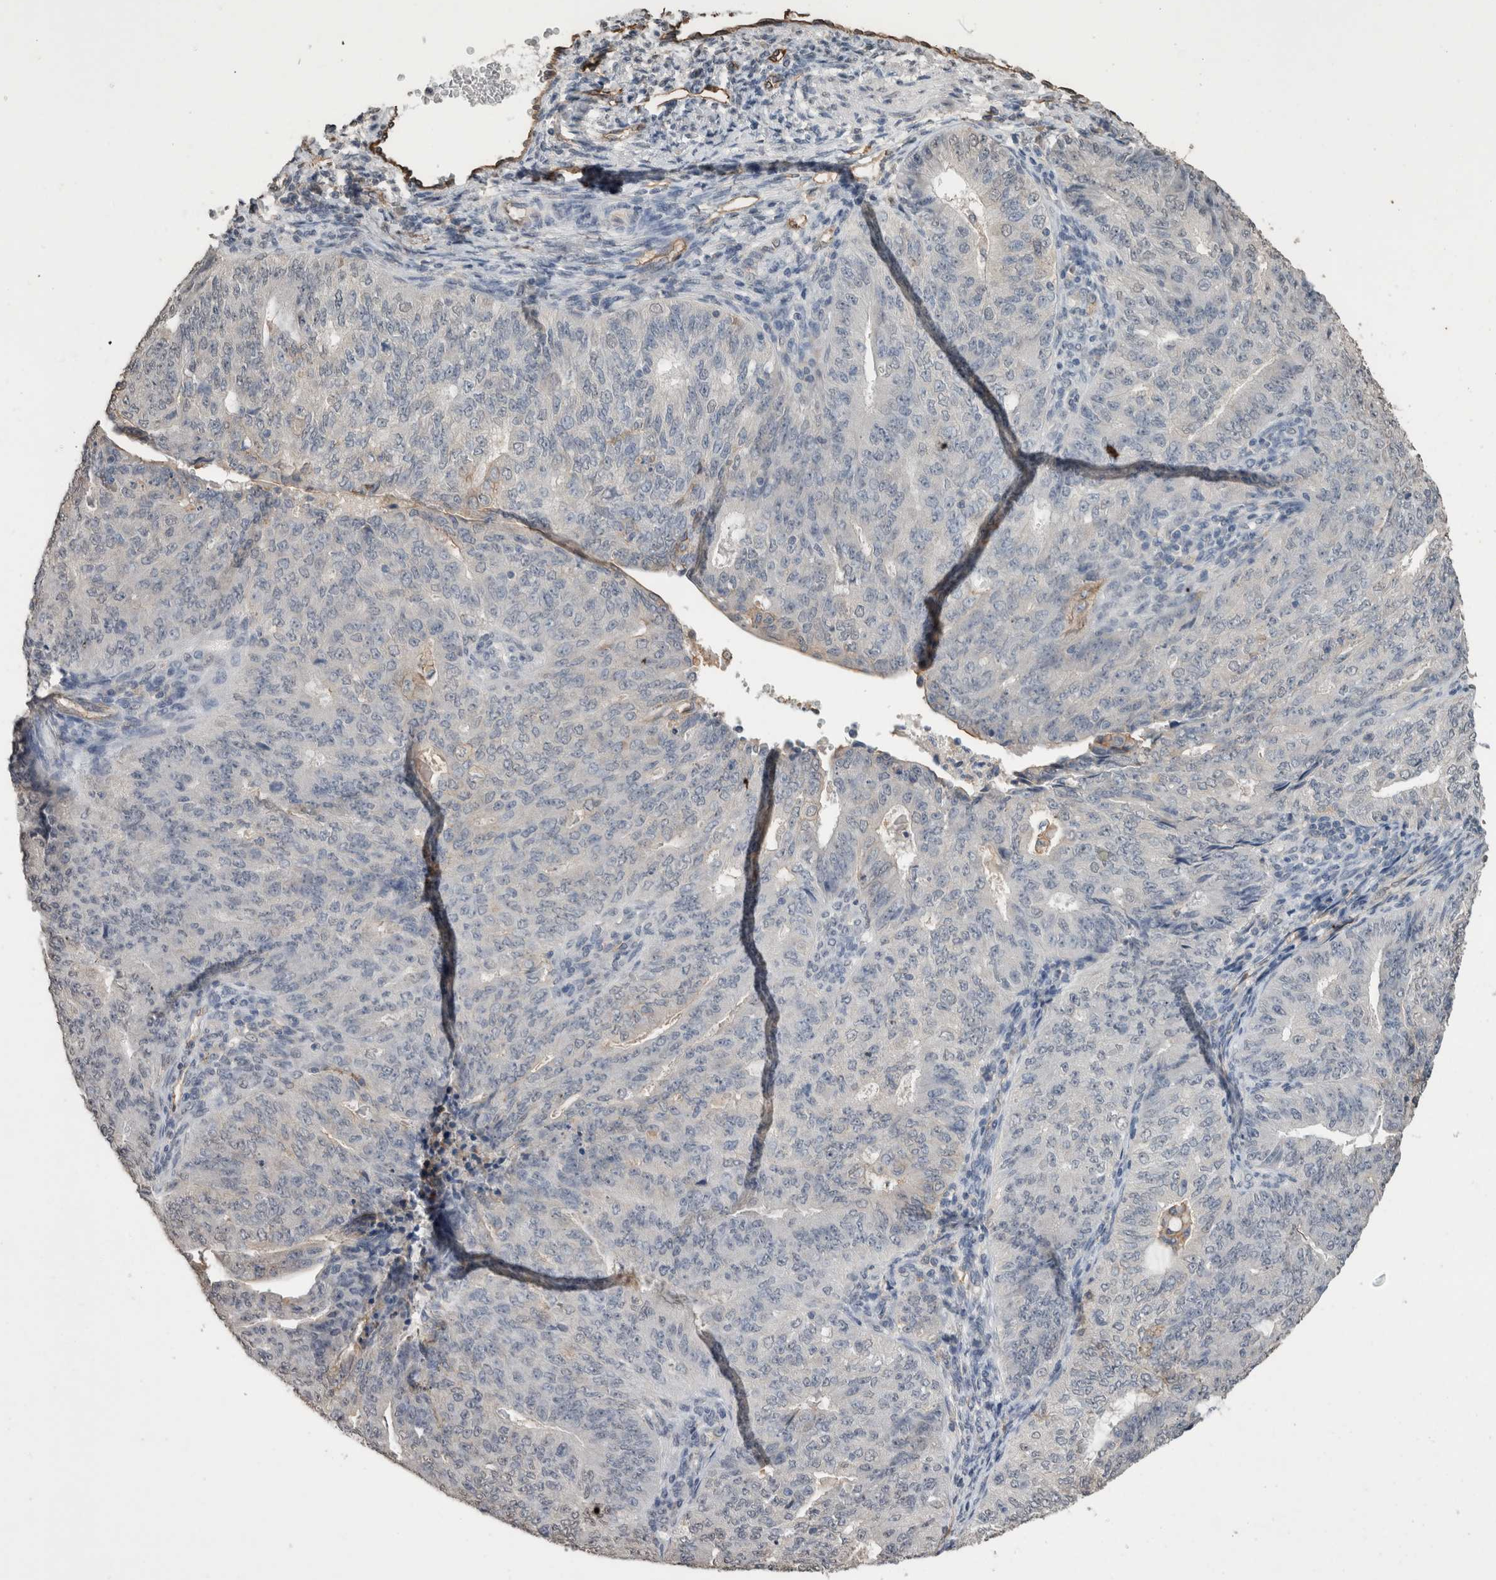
{"staining": {"intensity": "negative", "quantity": "none", "location": "none"}, "tissue": "endometrial cancer", "cell_type": "Tumor cells", "image_type": "cancer", "snomed": [{"axis": "morphology", "description": "Adenocarcinoma, NOS"}, {"axis": "topography", "description": "Endometrium"}], "caption": "Immunohistochemistry (IHC) of human endometrial cancer demonstrates no staining in tumor cells.", "gene": "S100A10", "patient": {"sex": "female", "age": 32}}